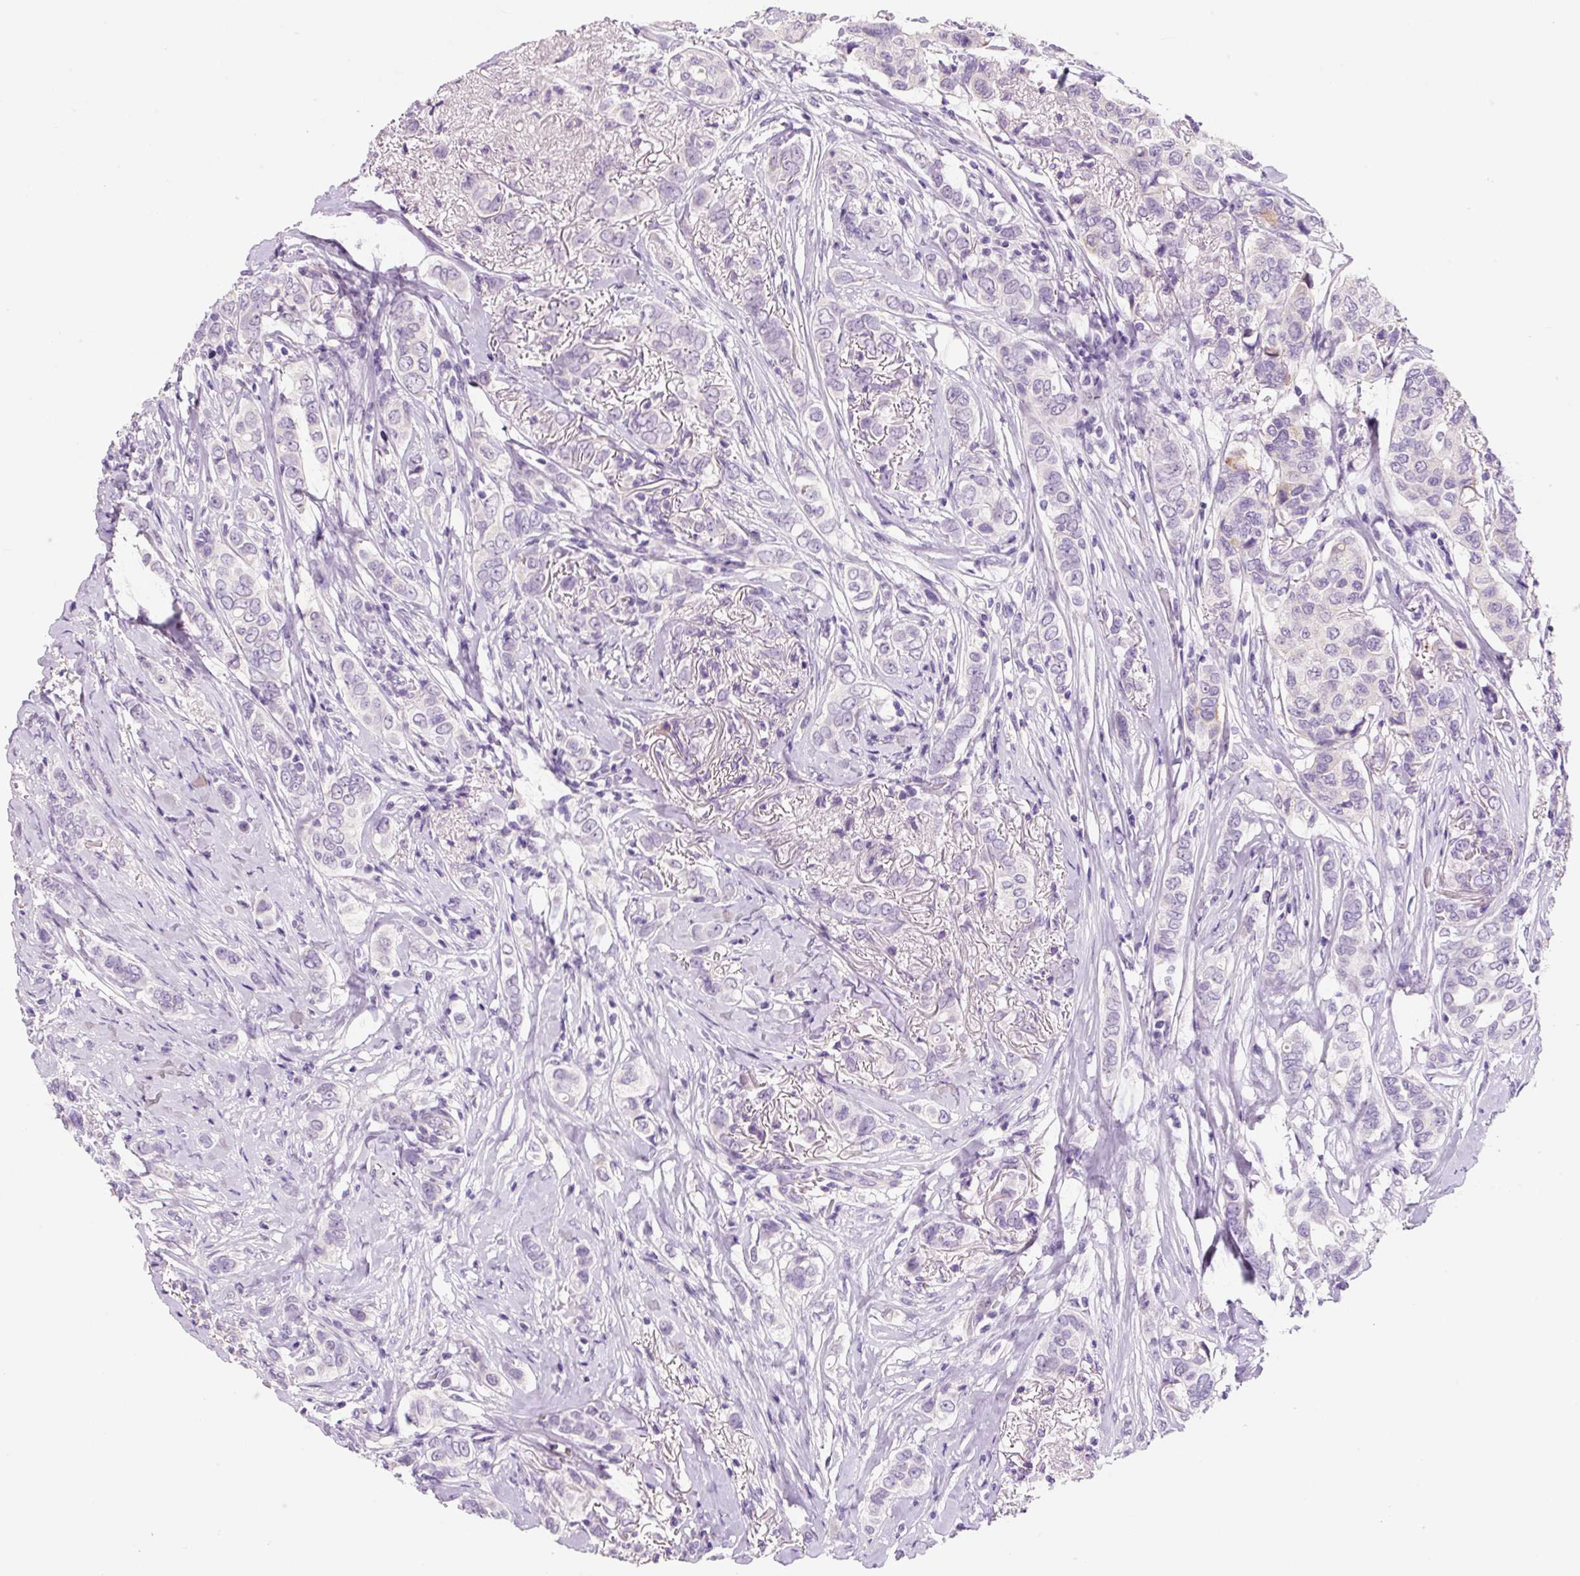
{"staining": {"intensity": "negative", "quantity": "none", "location": "none"}, "tissue": "breast cancer", "cell_type": "Tumor cells", "image_type": "cancer", "snomed": [{"axis": "morphology", "description": "Lobular carcinoma"}, {"axis": "topography", "description": "Breast"}], "caption": "This is a photomicrograph of immunohistochemistry staining of lobular carcinoma (breast), which shows no positivity in tumor cells. Brightfield microscopy of immunohistochemistry (IHC) stained with DAB (brown) and hematoxylin (blue), captured at high magnification.", "gene": "SYP", "patient": {"sex": "female", "age": 51}}